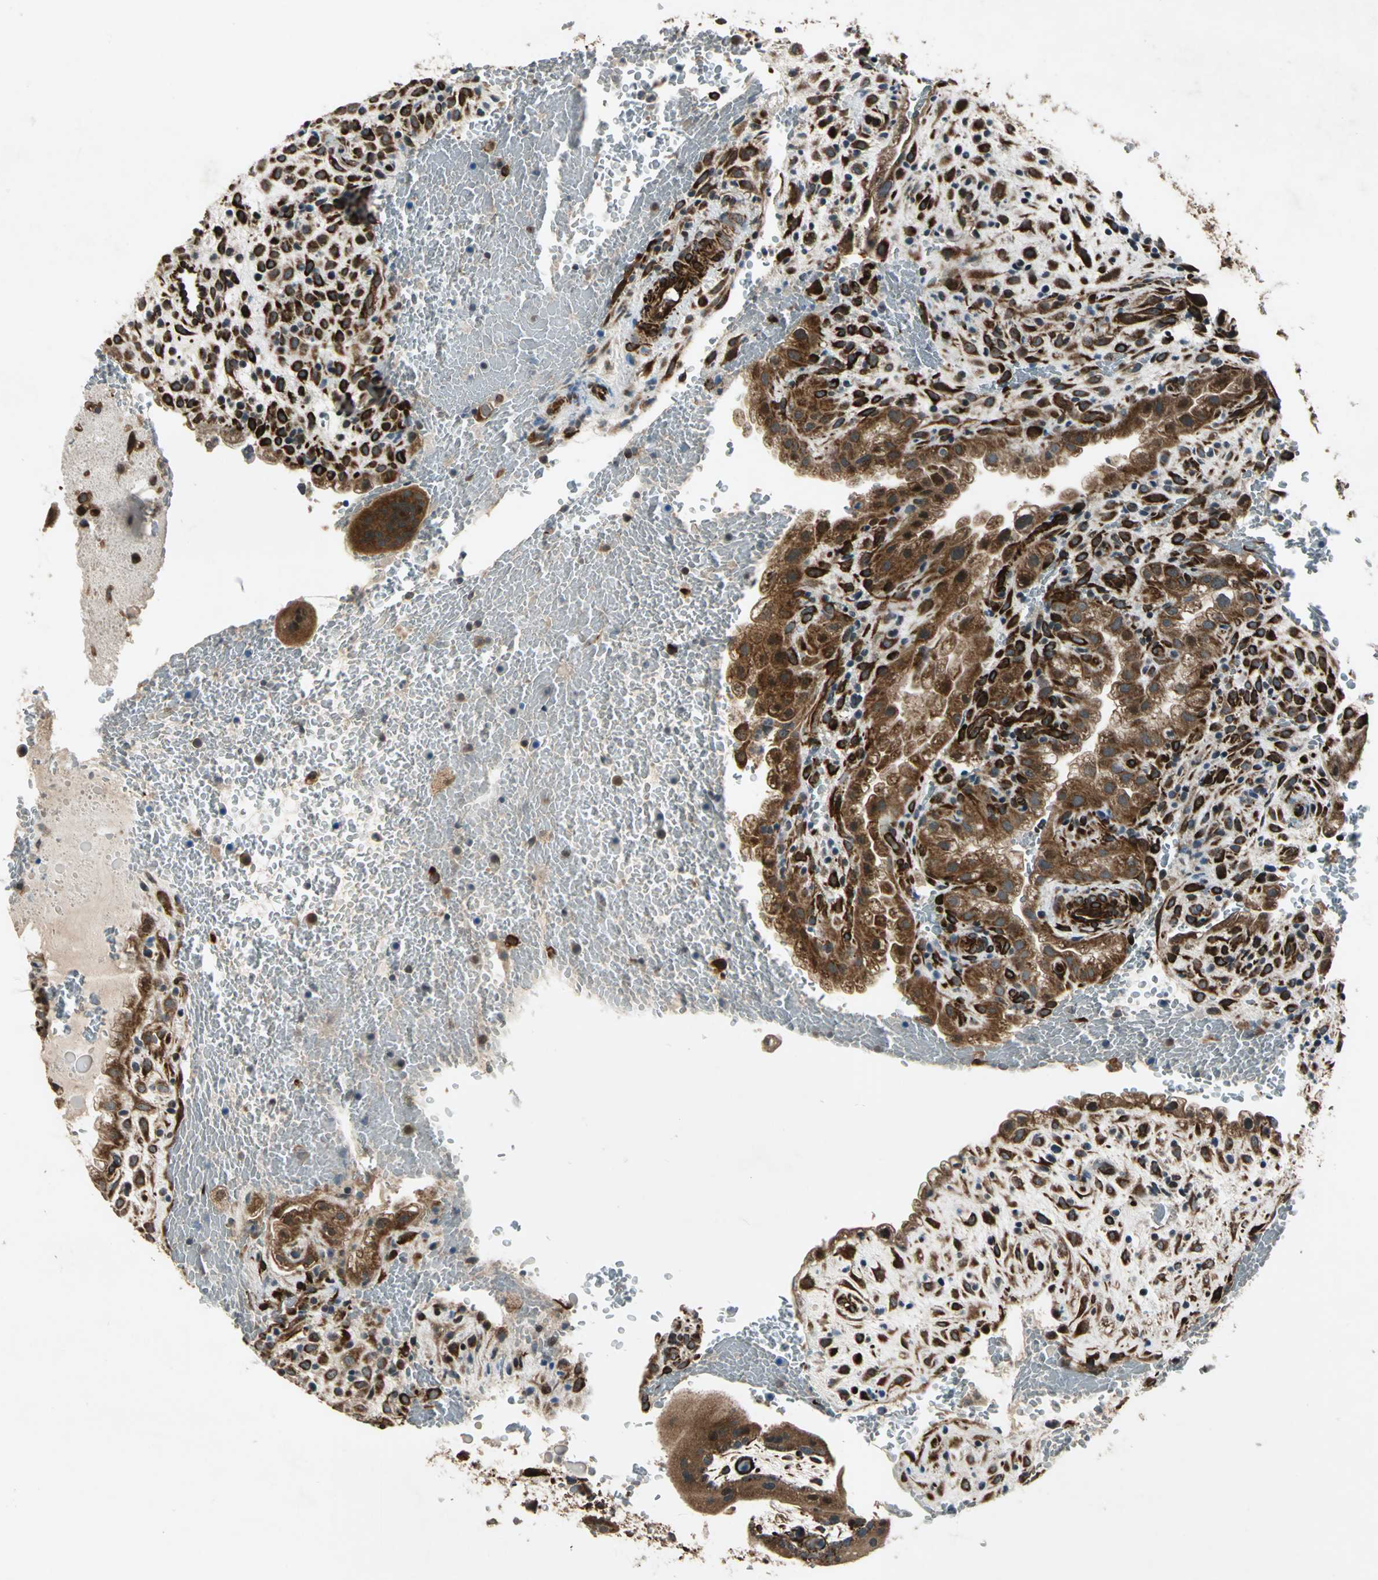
{"staining": {"intensity": "strong", "quantity": ">75%", "location": "cytoplasmic/membranous"}, "tissue": "placenta", "cell_type": "Decidual cells", "image_type": "normal", "snomed": [{"axis": "morphology", "description": "Normal tissue, NOS"}, {"axis": "topography", "description": "Placenta"}], "caption": "This is an image of IHC staining of normal placenta, which shows strong expression in the cytoplasmic/membranous of decidual cells.", "gene": "EXD2", "patient": {"sex": "female", "age": 35}}